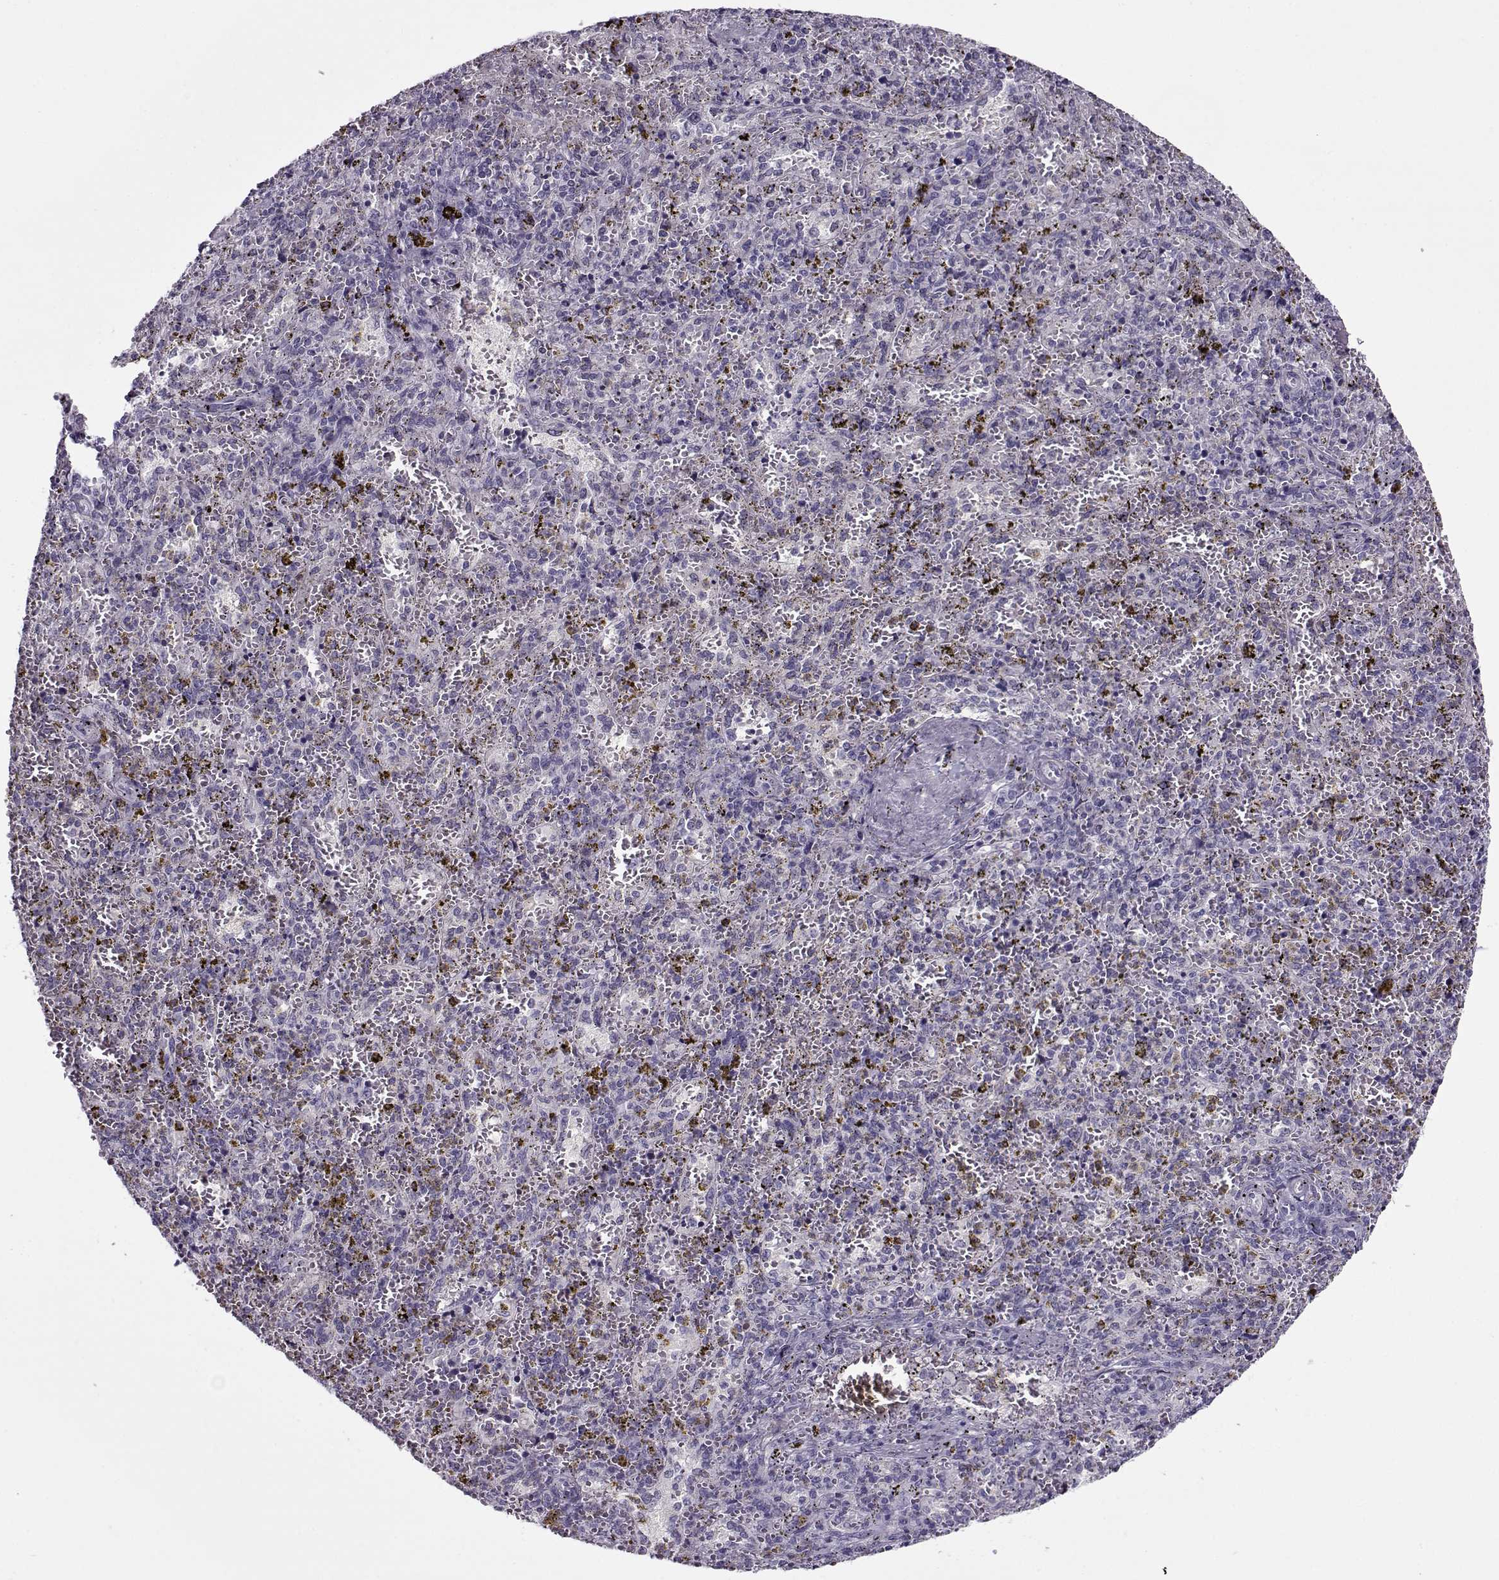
{"staining": {"intensity": "negative", "quantity": "none", "location": "none"}, "tissue": "spleen", "cell_type": "Cells in red pulp", "image_type": "normal", "snomed": [{"axis": "morphology", "description": "Normal tissue, NOS"}, {"axis": "topography", "description": "Spleen"}], "caption": "This is a photomicrograph of immunohistochemistry (IHC) staining of benign spleen, which shows no expression in cells in red pulp. (DAB IHC with hematoxylin counter stain).", "gene": "GAGE10", "patient": {"sex": "female", "age": 50}}